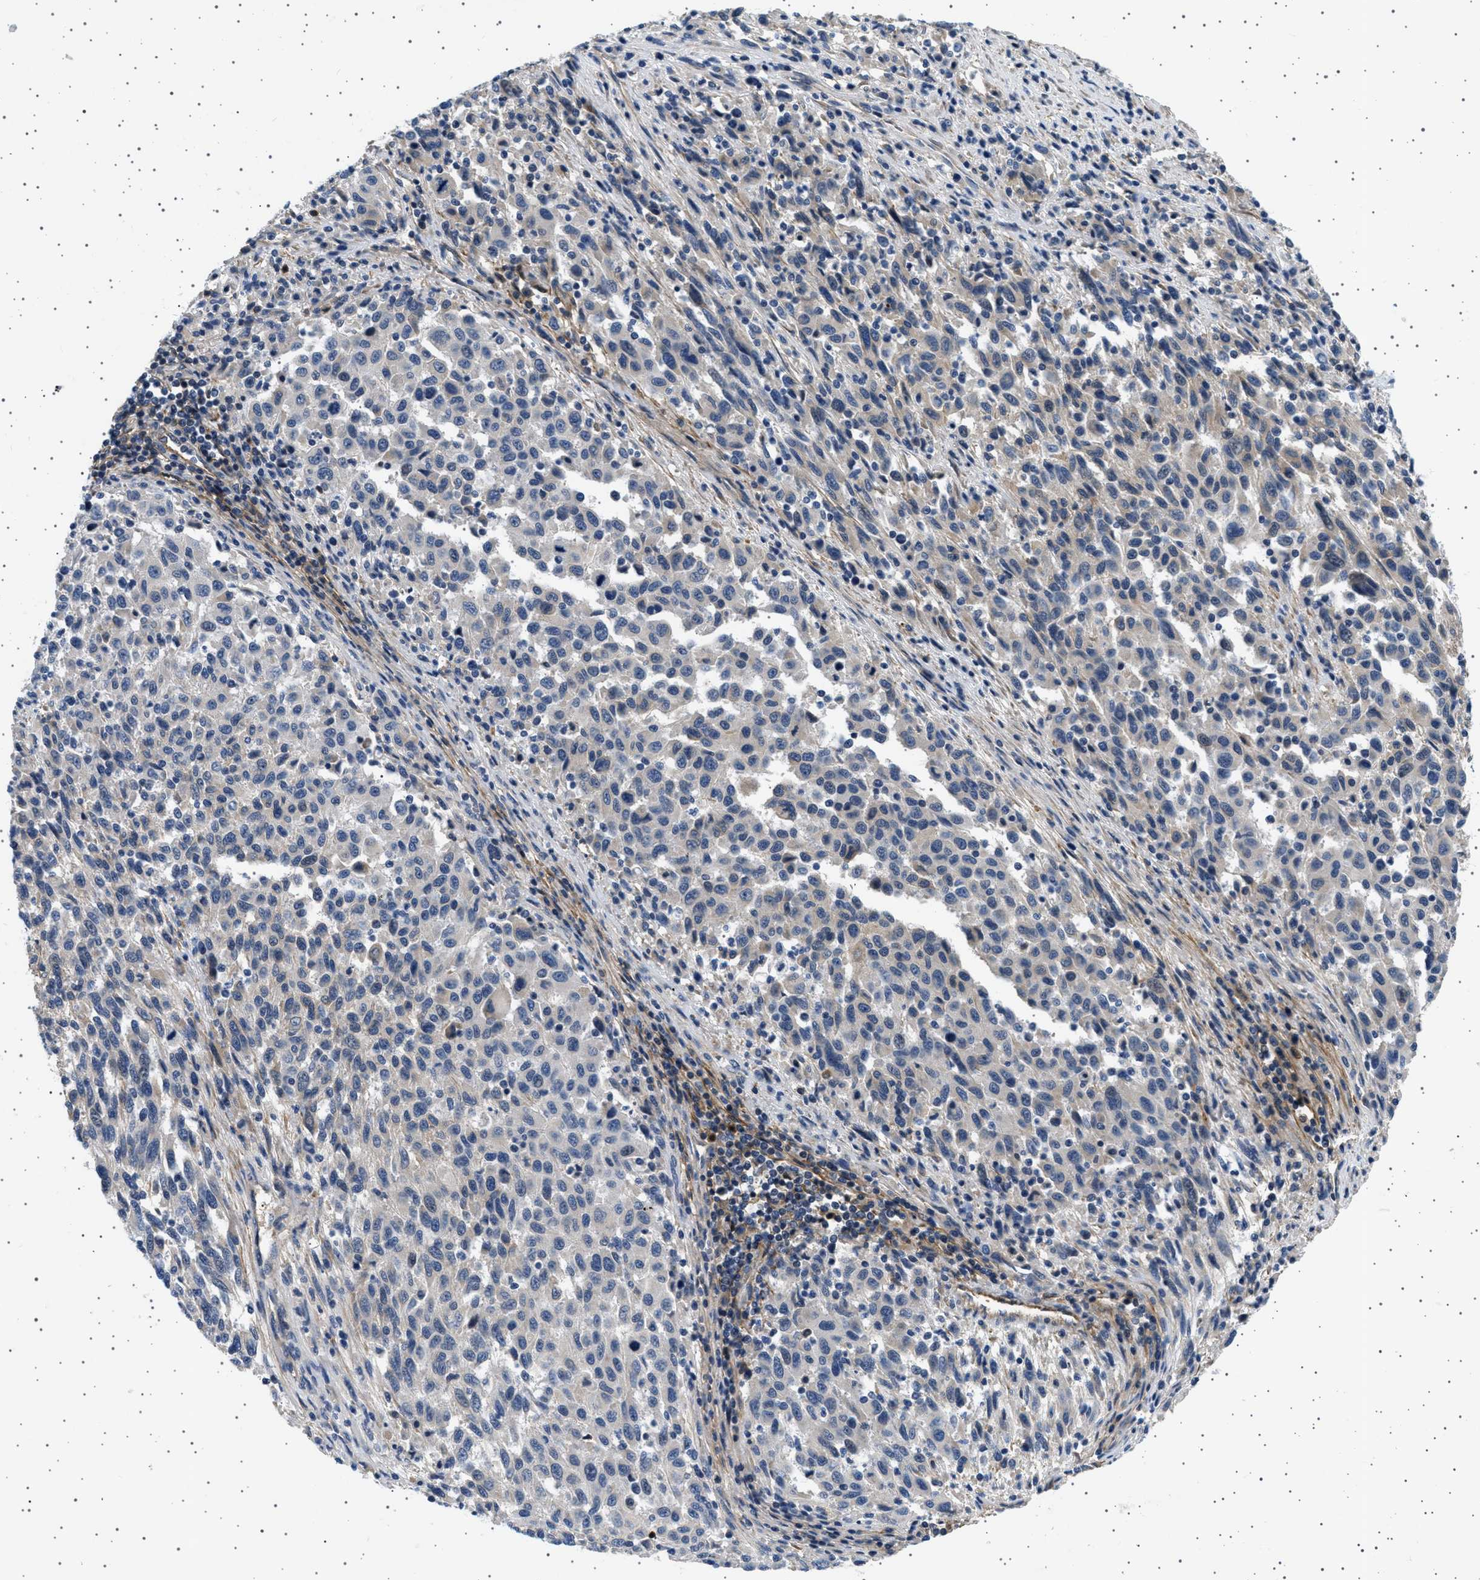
{"staining": {"intensity": "negative", "quantity": "none", "location": "none"}, "tissue": "melanoma", "cell_type": "Tumor cells", "image_type": "cancer", "snomed": [{"axis": "morphology", "description": "Malignant melanoma, Metastatic site"}, {"axis": "topography", "description": "Lymph node"}], "caption": "This is an immunohistochemistry image of malignant melanoma (metastatic site). There is no expression in tumor cells.", "gene": "PLPP6", "patient": {"sex": "male", "age": 61}}